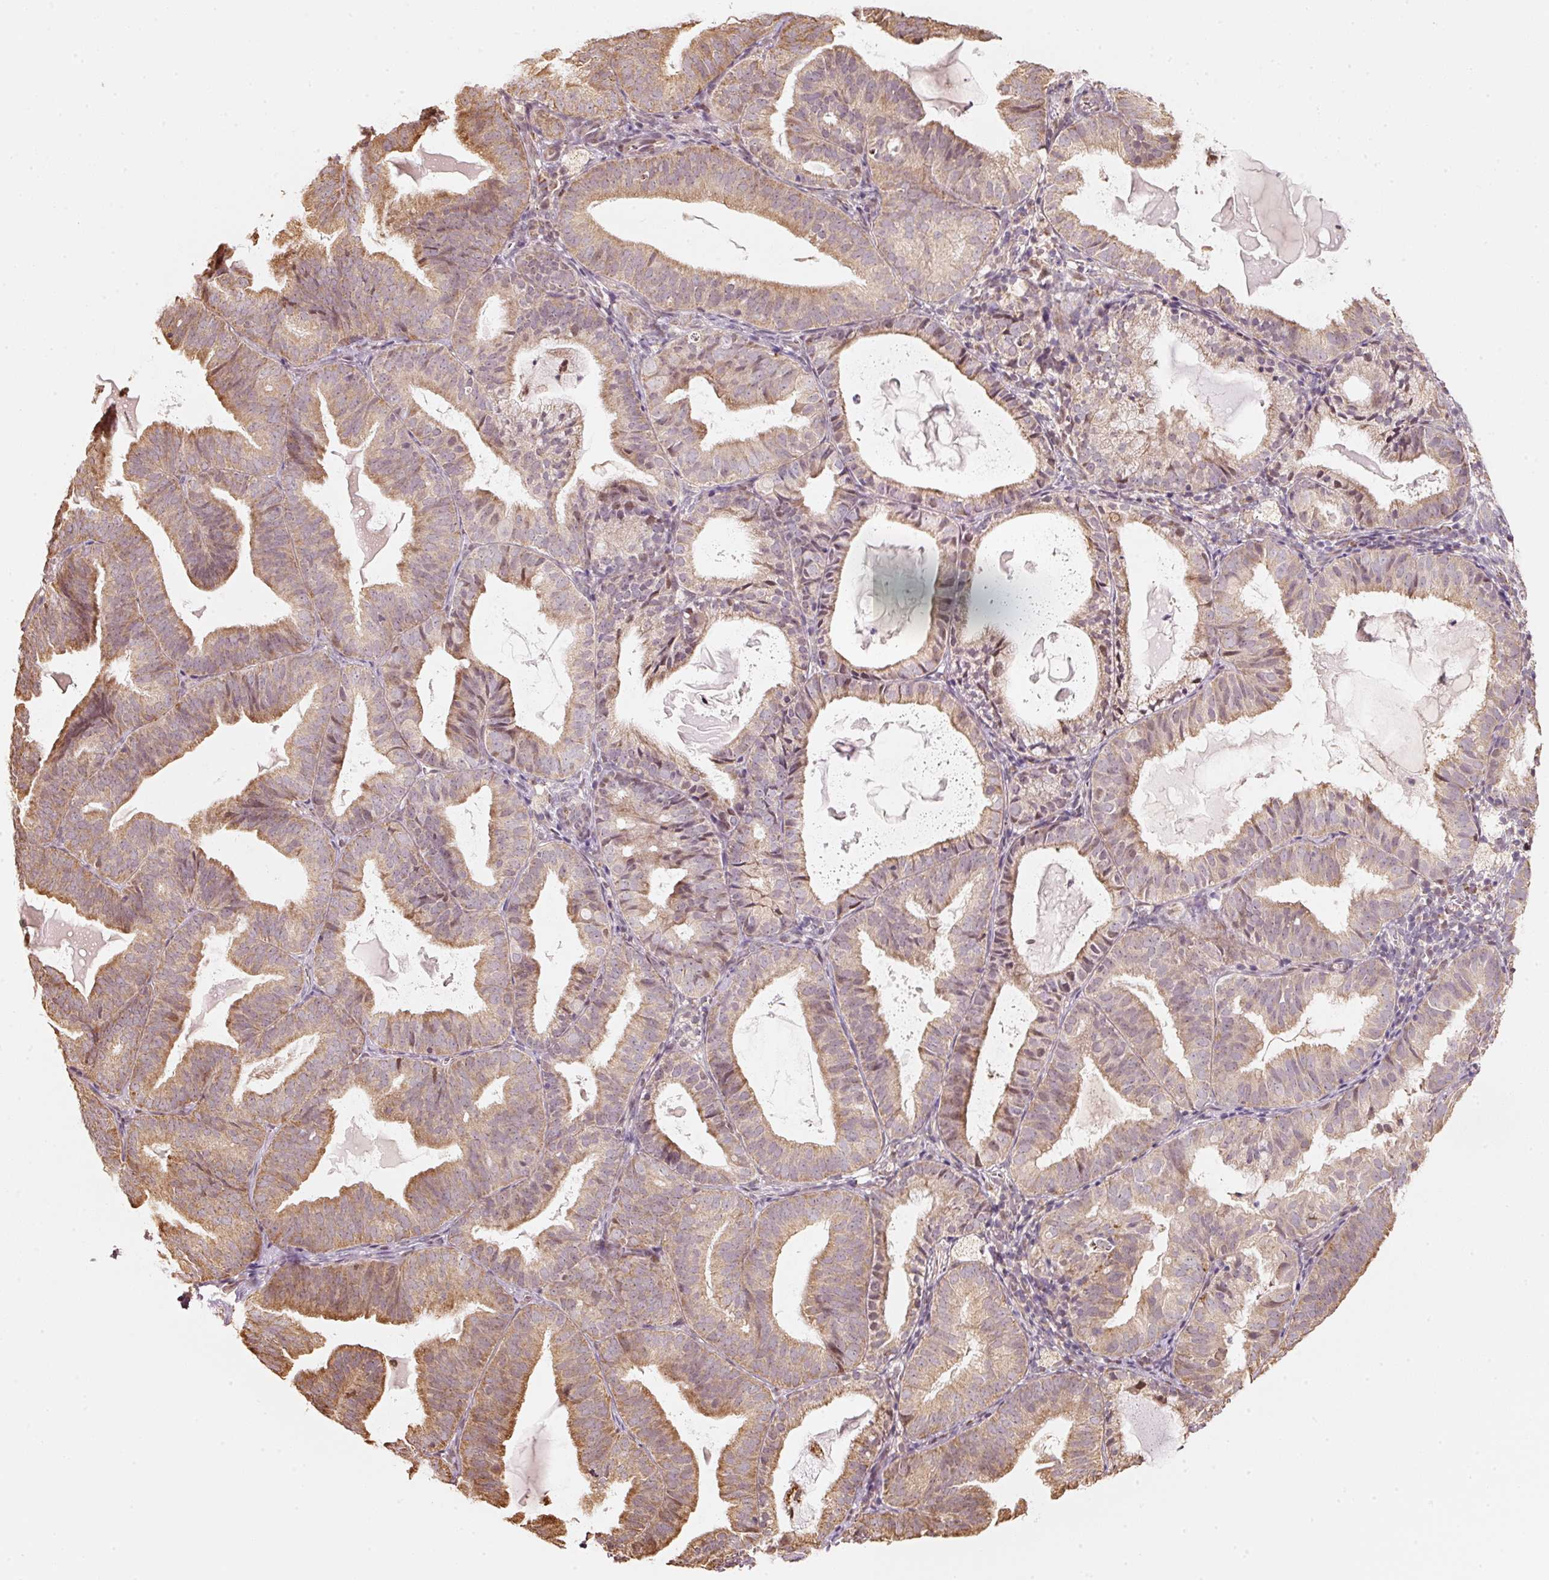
{"staining": {"intensity": "moderate", "quantity": "25%-75%", "location": "cytoplasmic/membranous"}, "tissue": "endometrial cancer", "cell_type": "Tumor cells", "image_type": "cancer", "snomed": [{"axis": "morphology", "description": "Adenocarcinoma, NOS"}, {"axis": "topography", "description": "Endometrium"}], "caption": "Immunohistochemical staining of endometrial cancer displays medium levels of moderate cytoplasmic/membranous staining in approximately 25%-75% of tumor cells.", "gene": "RAB35", "patient": {"sex": "female", "age": 80}}